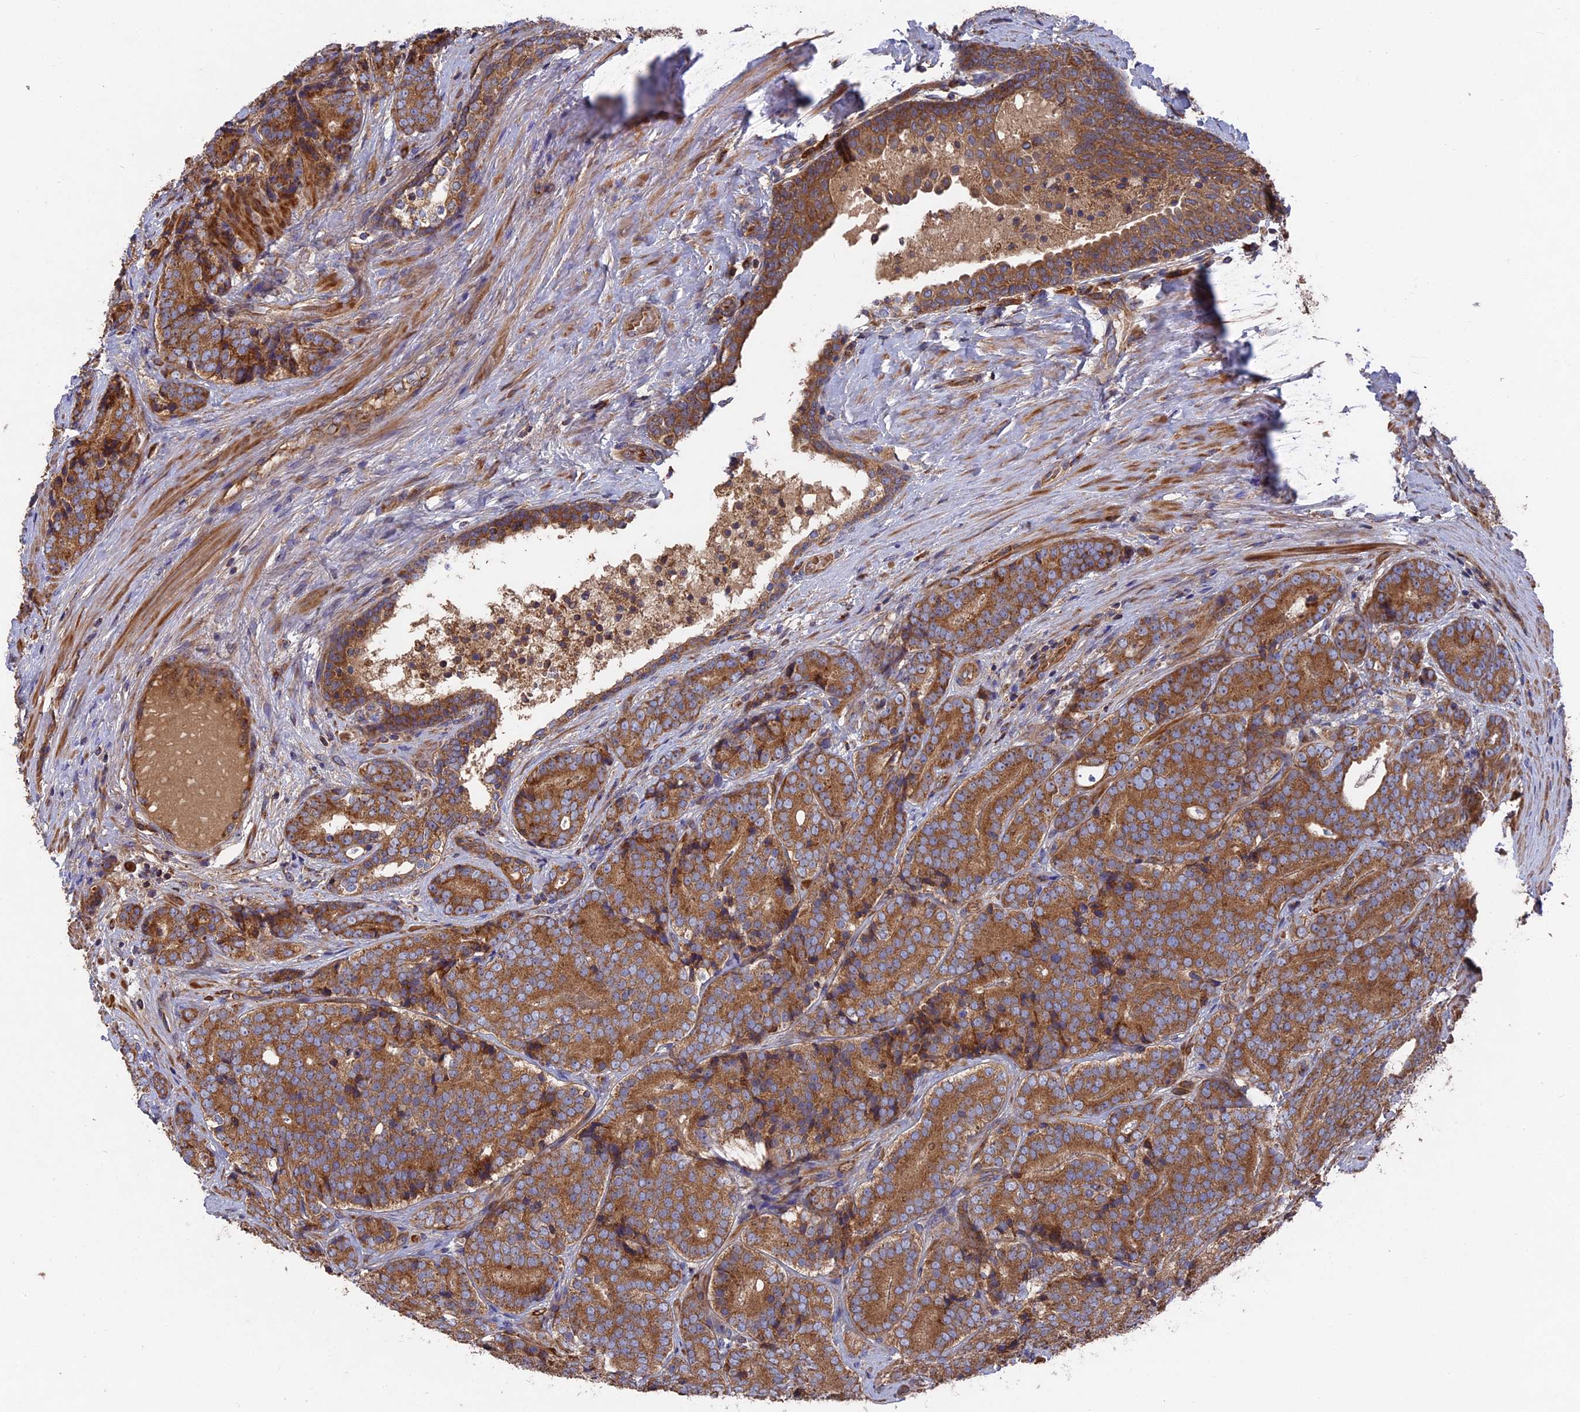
{"staining": {"intensity": "moderate", "quantity": ">75%", "location": "cytoplasmic/membranous"}, "tissue": "prostate cancer", "cell_type": "Tumor cells", "image_type": "cancer", "snomed": [{"axis": "morphology", "description": "Adenocarcinoma, High grade"}, {"axis": "topography", "description": "Prostate"}], "caption": "Immunohistochemistry (DAB) staining of human prostate cancer (adenocarcinoma (high-grade)) exhibits moderate cytoplasmic/membranous protein staining in about >75% of tumor cells.", "gene": "TELO2", "patient": {"sex": "male", "age": 56}}